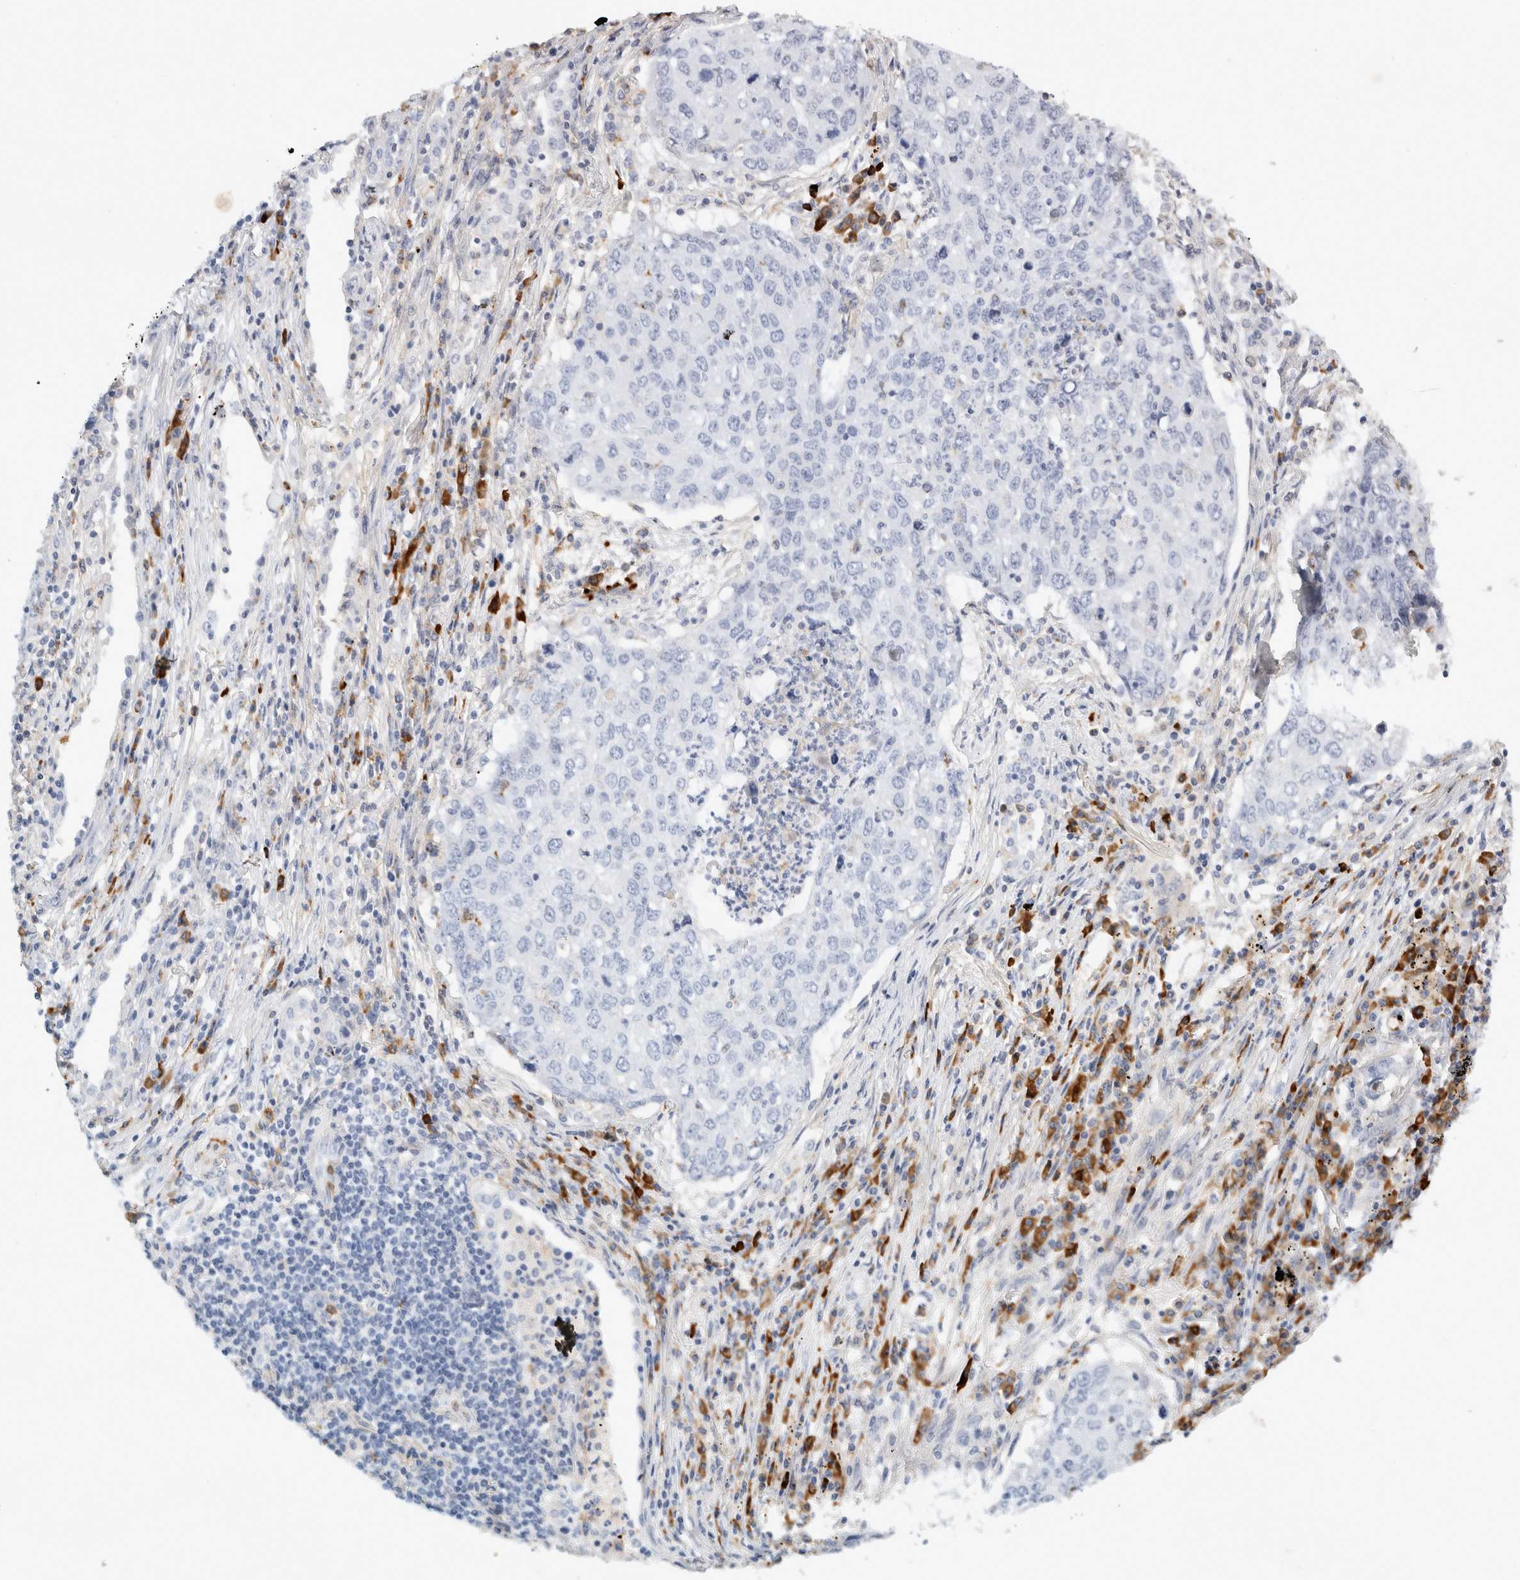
{"staining": {"intensity": "negative", "quantity": "none", "location": "none"}, "tissue": "lung cancer", "cell_type": "Tumor cells", "image_type": "cancer", "snomed": [{"axis": "morphology", "description": "Squamous cell carcinoma, NOS"}, {"axis": "topography", "description": "Lung"}], "caption": "Lung cancer (squamous cell carcinoma) was stained to show a protein in brown. There is no significant staining in tumor cells.", "gene": "FGL2", "patient": {"sex": "female", "age": 63}}